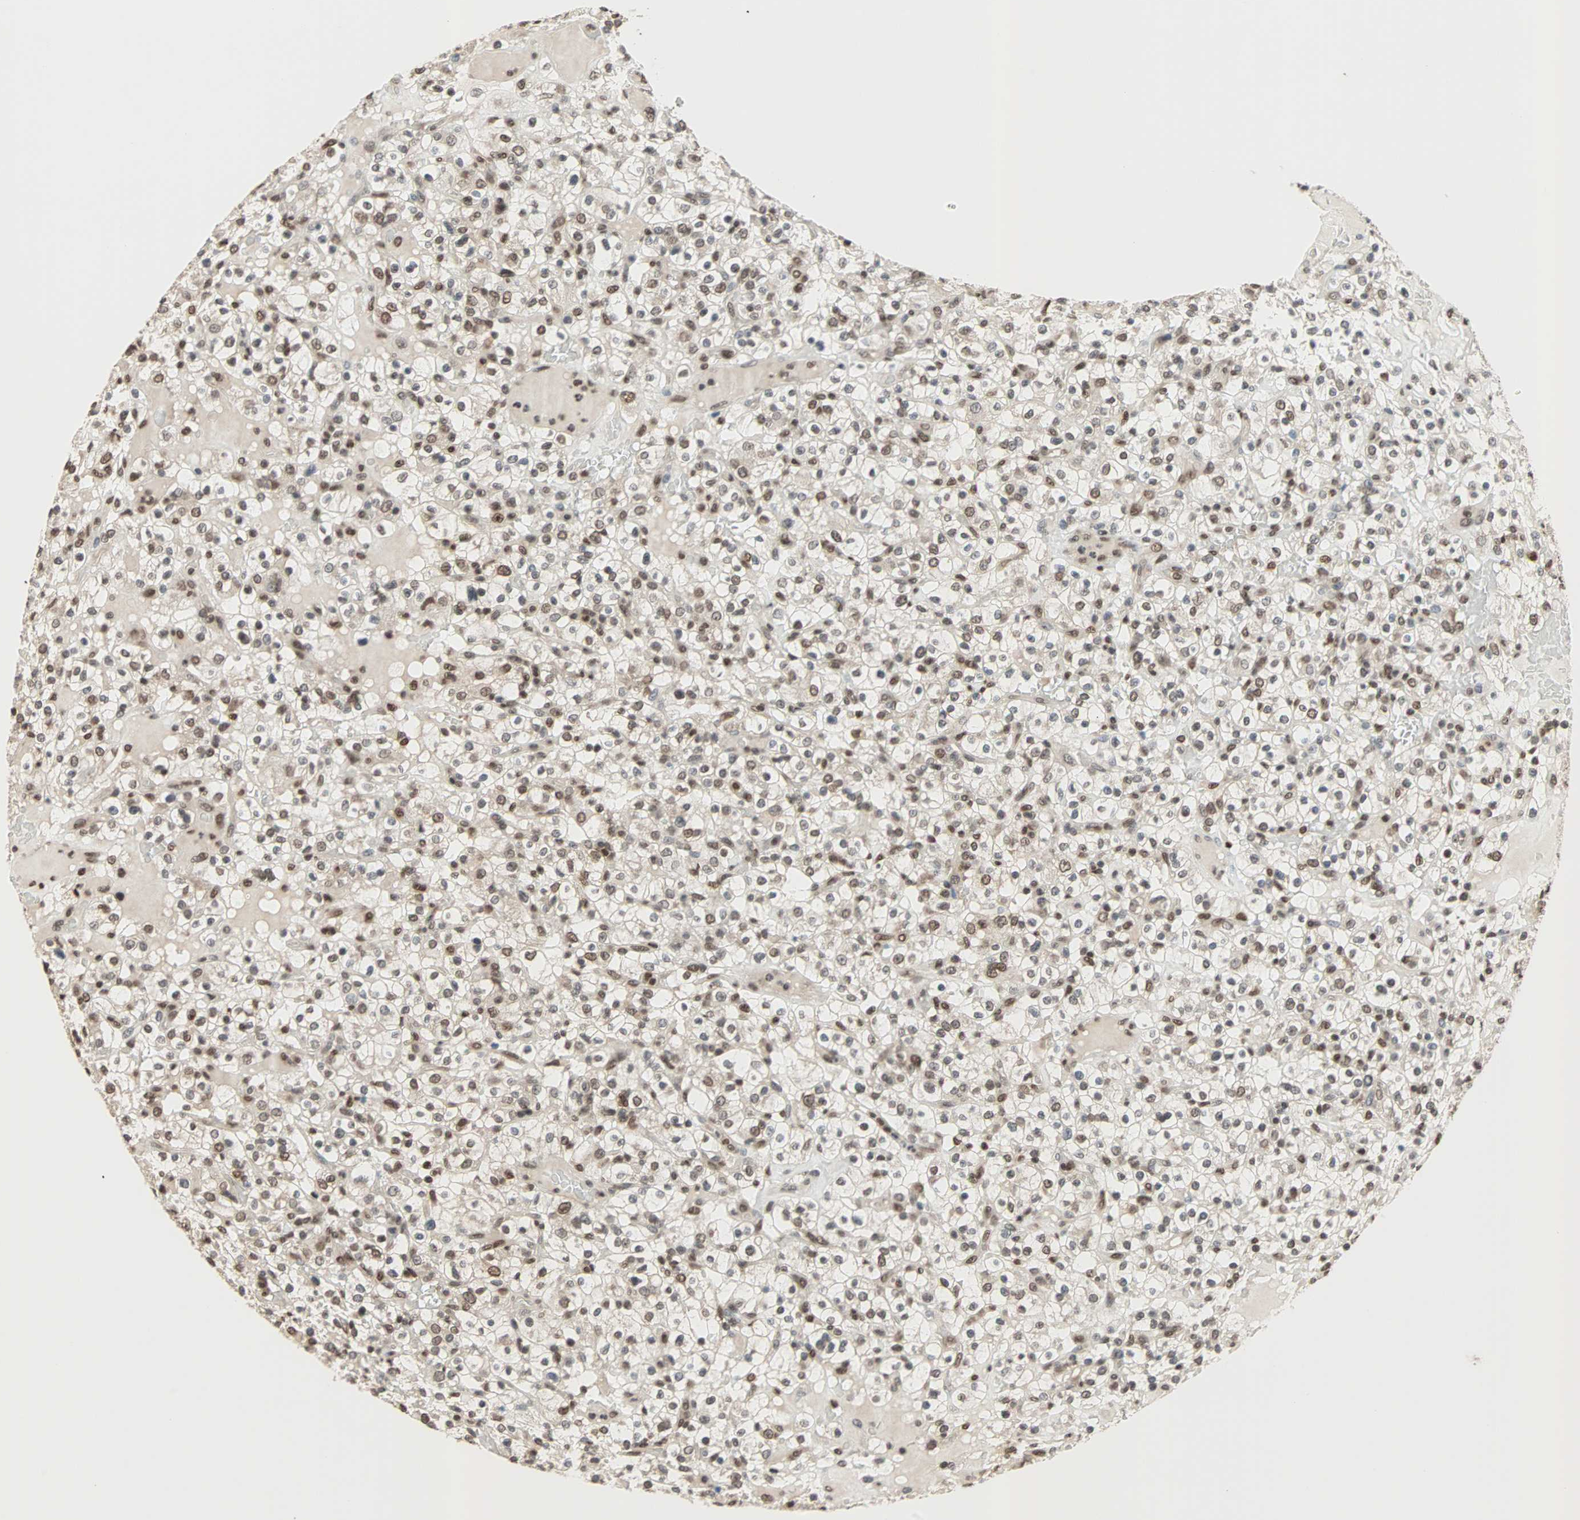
{"staining": {"intensity": "moderate", "quantity": ">75%", "location": "nuclear"}, "tissue": "renal cancer", "cell_type": "Tumor cells", "image_type": "cancer", "snomed": [{"axis": "morphology", "description": "Normal tissue, NOS"}, {"axis": "morphology", "description": "Adenocarcinoma, NOS"}, {"axis": "topography", "description": "Kidney"}], "caption": "An immunohistochemistry (IHC) image of tumor tissue is shown. Protein staining in brown shows moderate nuclear positivity in adenocarcinoma (renal) within tumor cells.", "gene": "DAZAP1", "patient": {"sex": "female", "age": 72}}